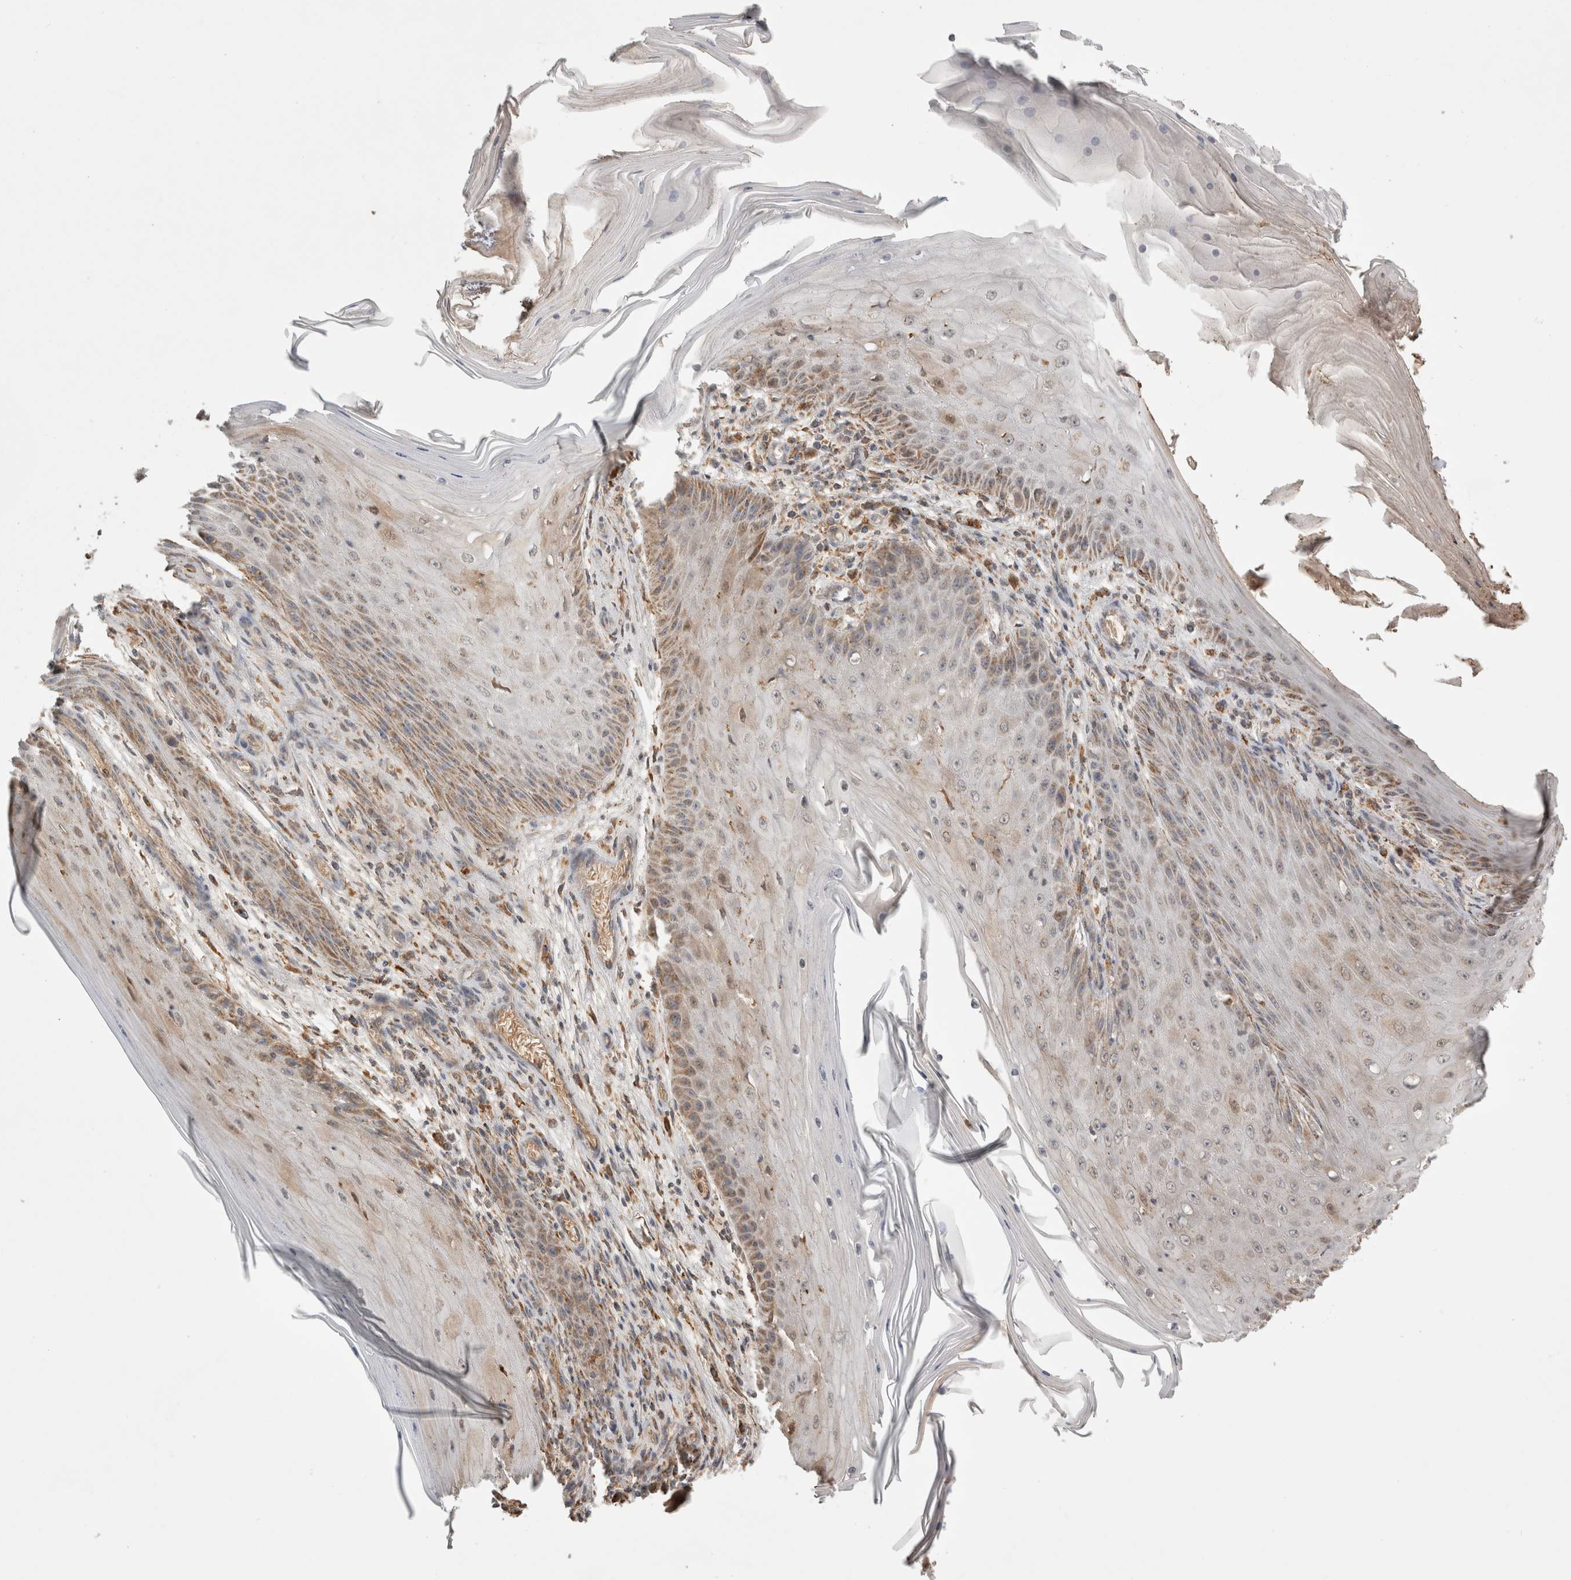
{"staining": {"intensity": "moderate", "quantity": "25%-75%", "location": "cytoplasmic/membranous"}, "tissue": "skin cancer", "cell_type": "Tumor cells", "image_type": "cancer", "snomed": [{"axis": "morphology", "description": "Squamous cell carcinoma, NOS"}, {"axis": "topography", "description": "Skin"}], "caption": "Moderate cytoplasmic/membranous positivity for a protein is identified in approximately 25%-75% of tumor cells of skin squamous cell carcinoma using IHC.", "gene": "HROB", "patient": {"sex": "female", "age": 73}}